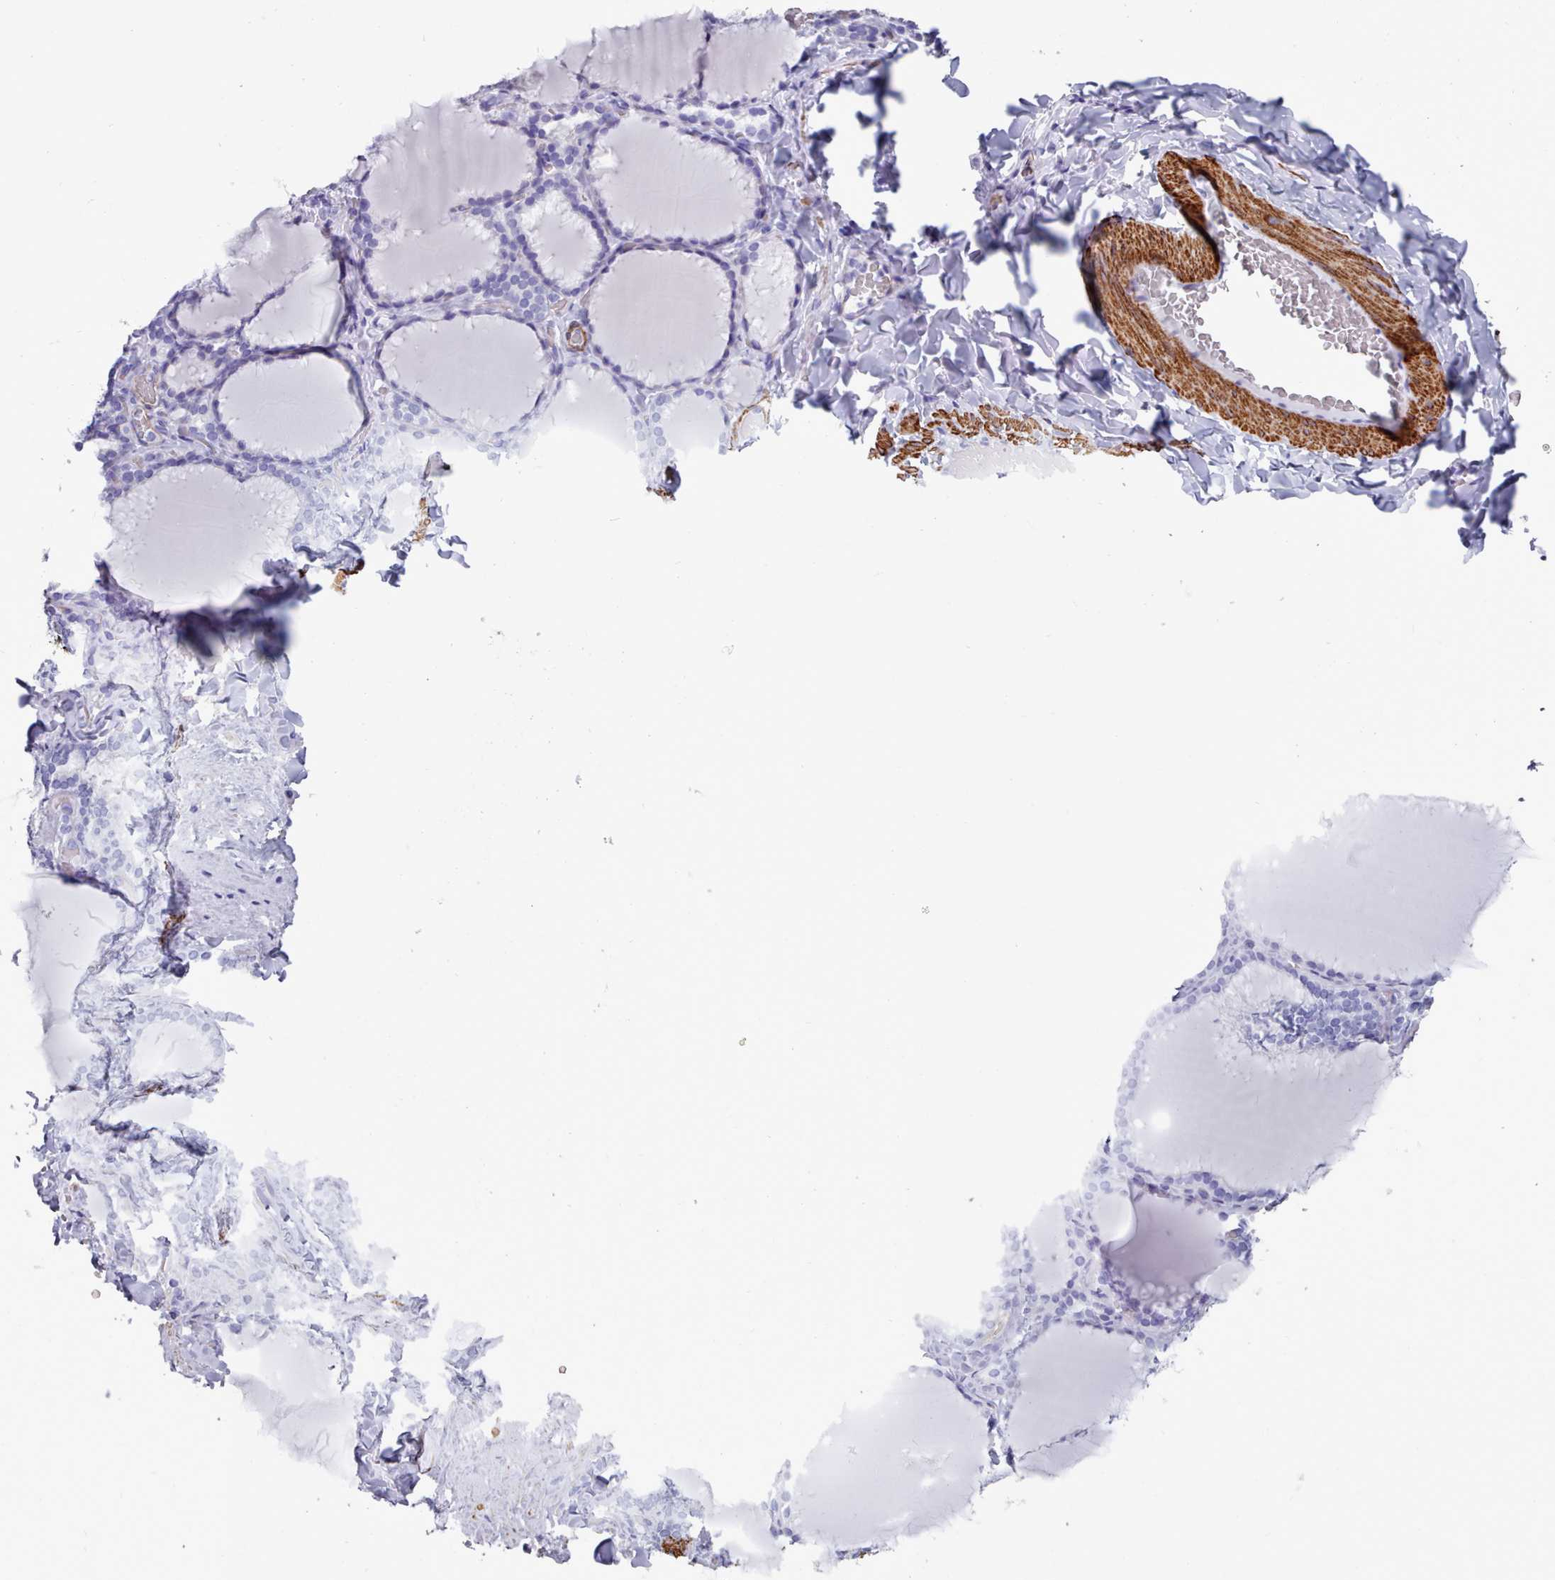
{"staining": {"intensity": "negative", "quantity": "none", "location": "none"}, "tissue": "thyroid gland", "cell_type": "Glandular cells", "image_type": "normal", "snomed": [{"axis": "morphology", "description": "Normal tissue, NOS"}, {"axis": "topography", "description": "Thyroid gland"}], "caption": "Protein analysis of normal thyroid gland demonstrates no significant expression in glandular cells.", "gene": "FPGS", "patient": {"sex": "female", "age": 31}}